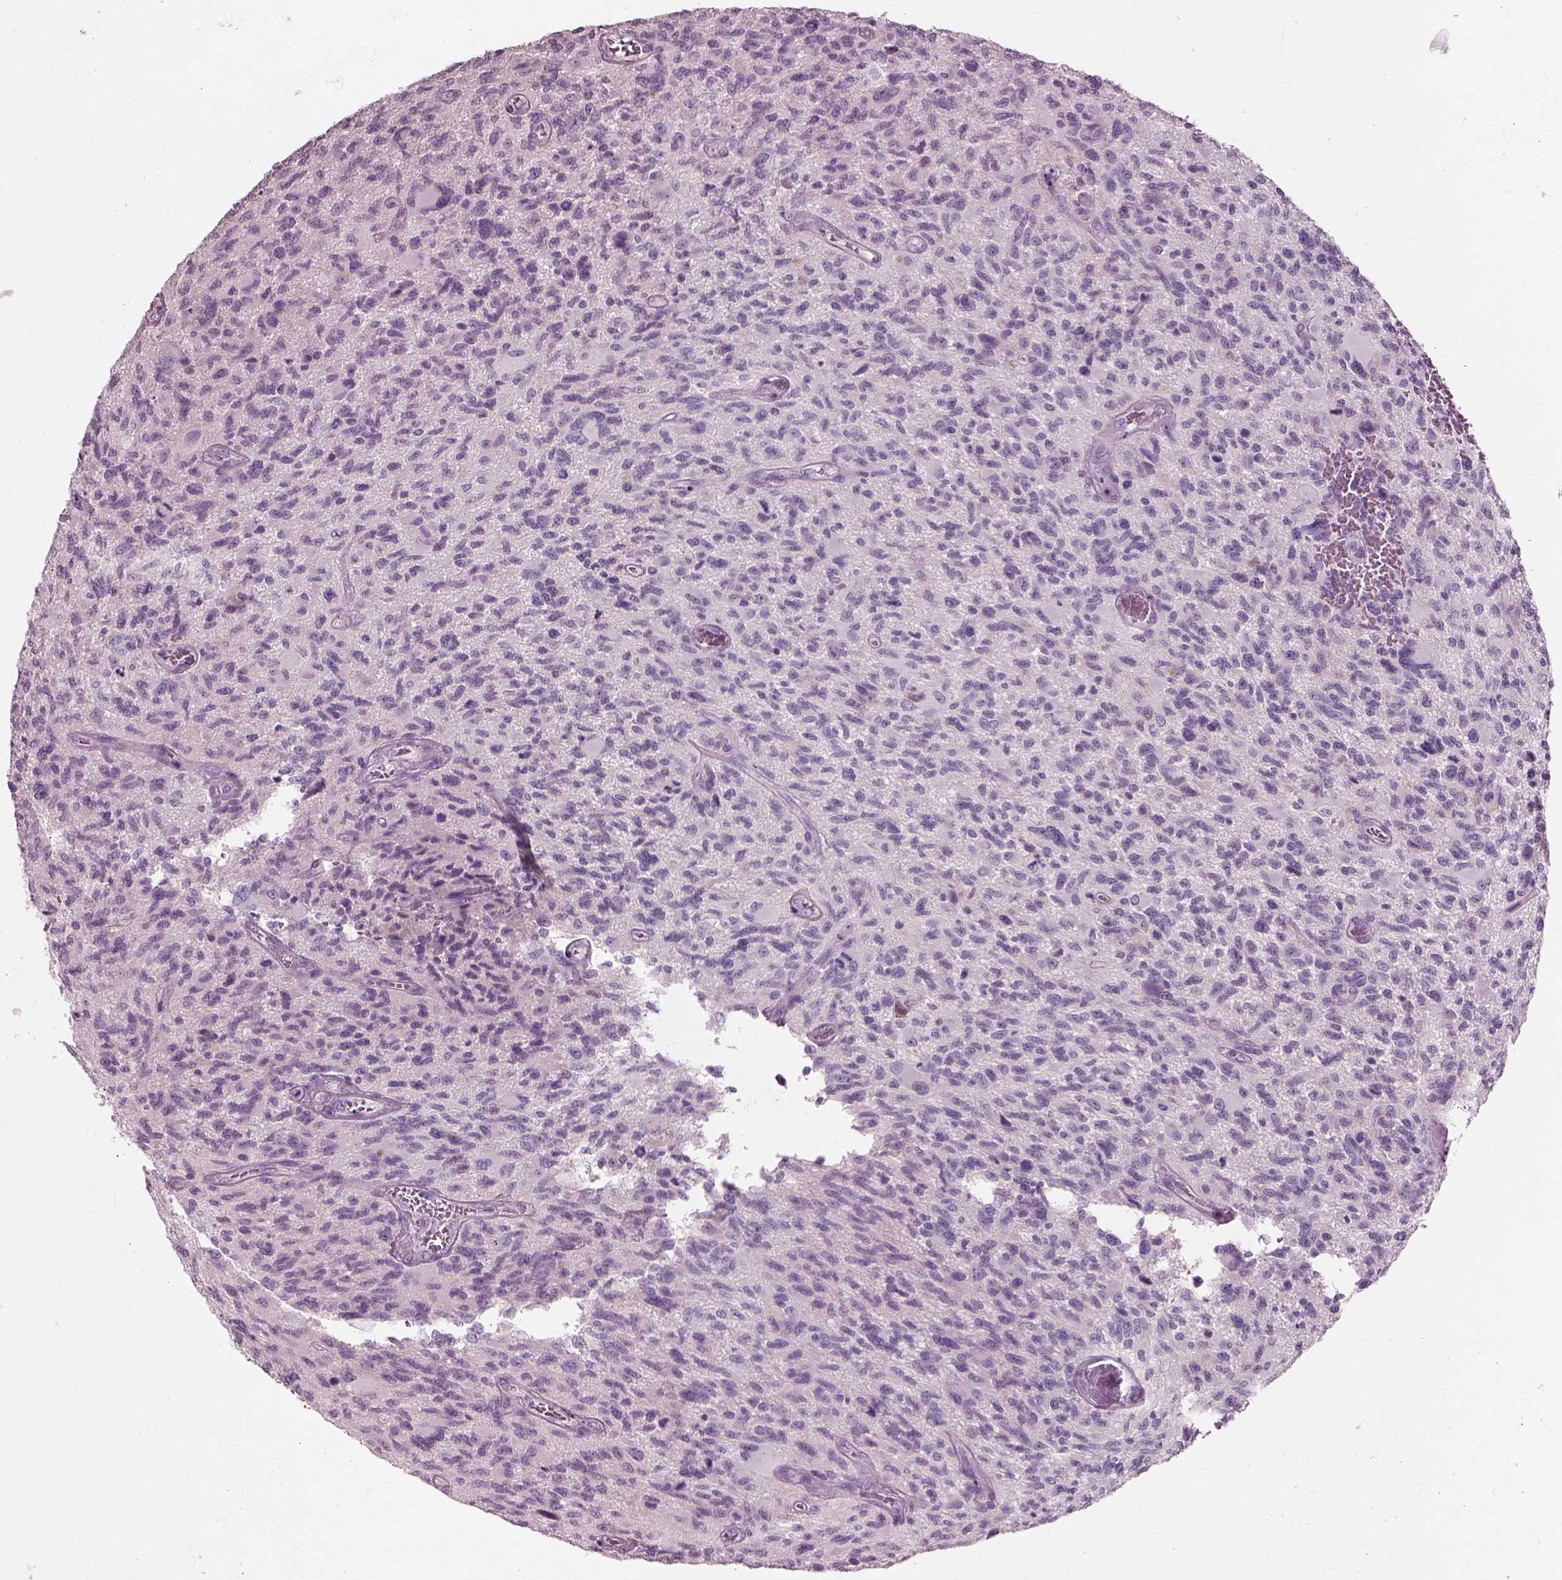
{"staining": {"intensity": "negative", "quantity": "none", "location": "none"}, "tissue": "glioma", "cell_type": "Tumor cells", "image_type": "cancer", "snomed": [{"axis": "morphology", "description": "Glioma, malignant, NOS"}, {"axis": "morphology", "description": "Glioma, malignant, High grade"}, {"axis": "topography", "description": "Brain"}], "caption": "High magnification brightfield microscopy of glioma stained with DAB (3,3'-diaminobenzidine) (brown) and counterstained with hematoxylin (blue): tumor cells show no significant expression.", "gene": "SLC27A2", "patient": {"sex": "female", "age": 71}}